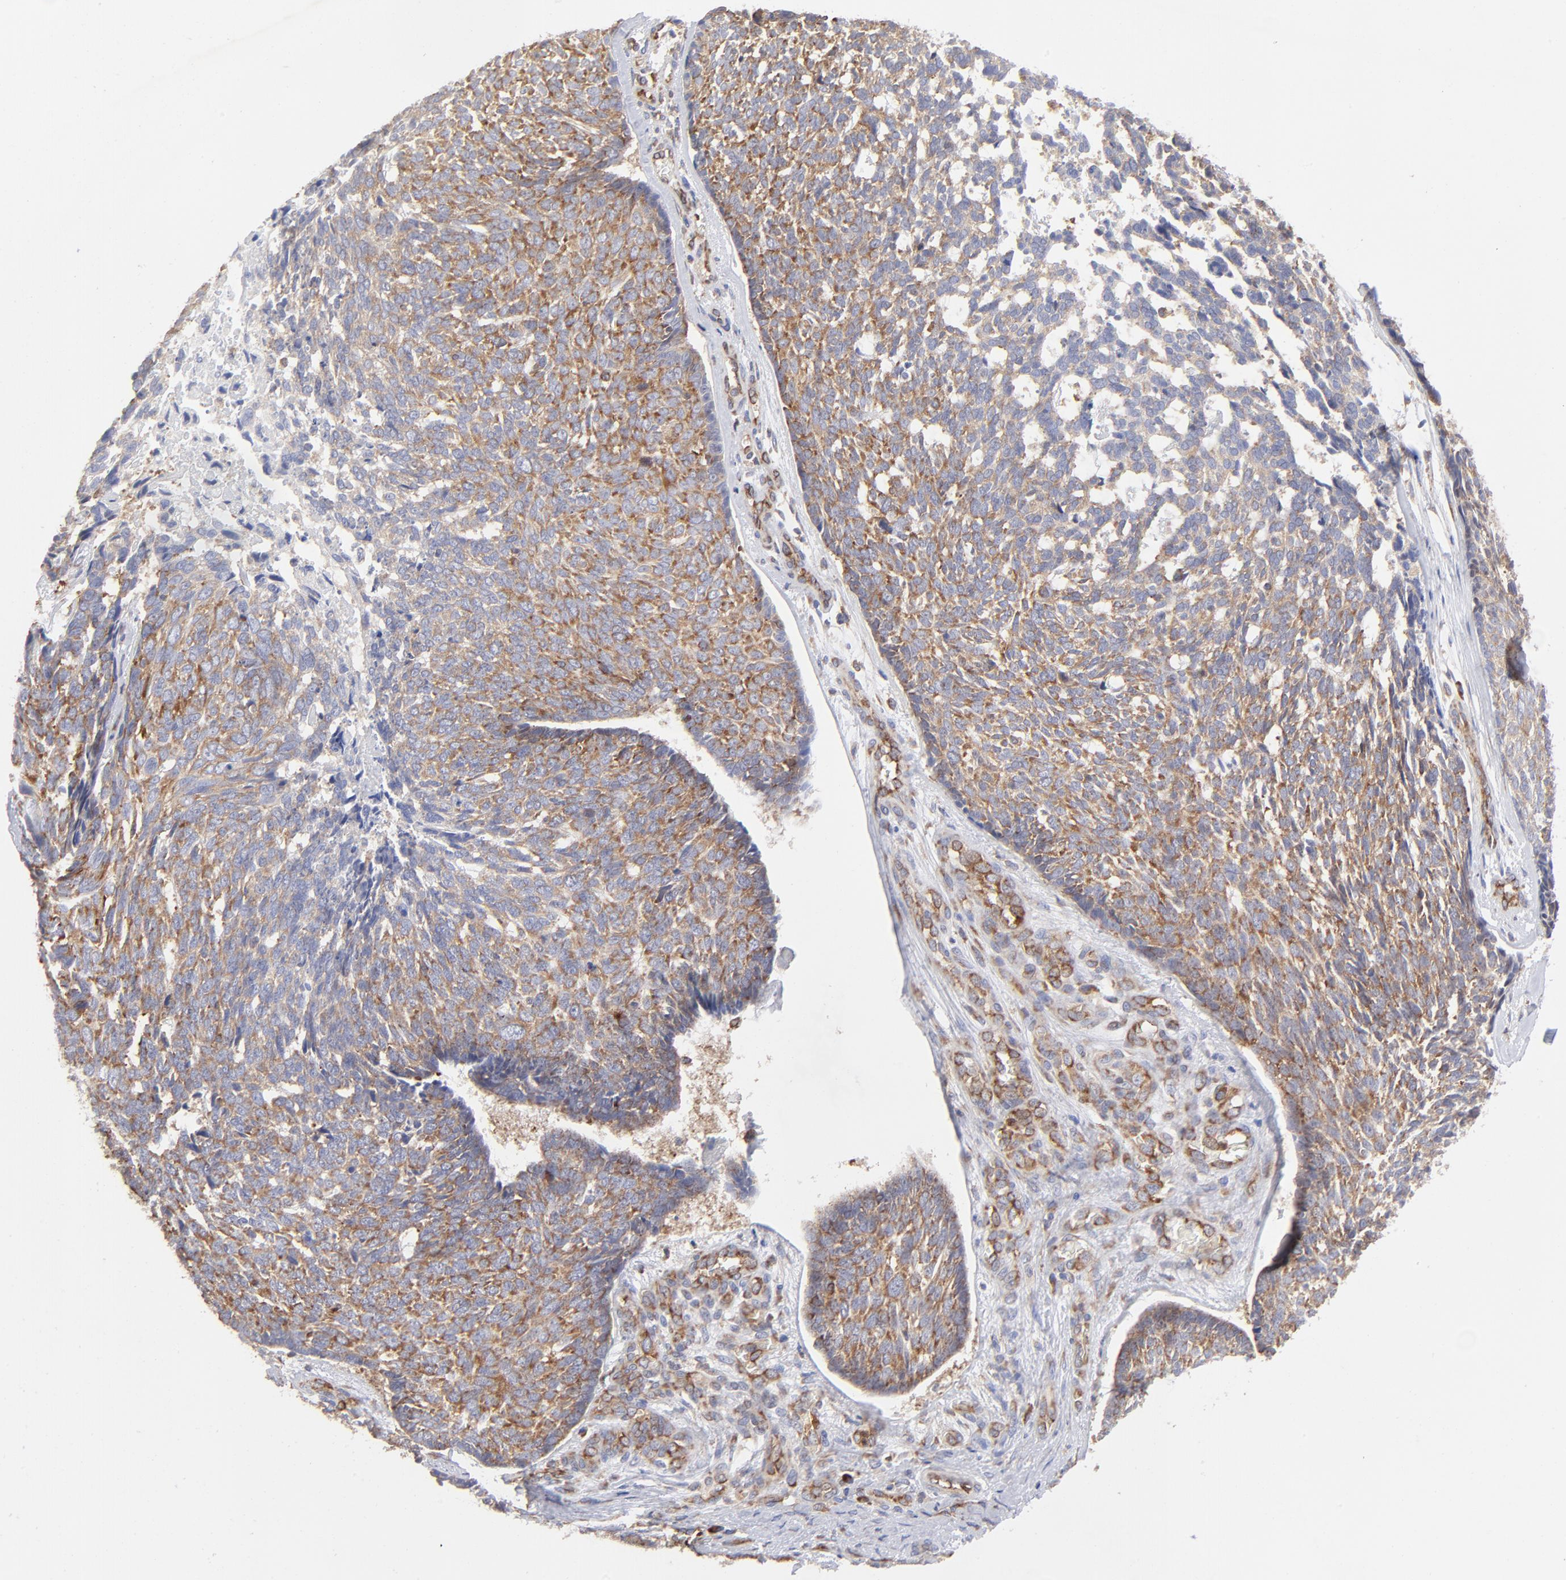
{"staining": {"intensity": "moderate", "quantity": ">75%", "location": "cytoplasmic/membranous"}, "tissue": "skin cancer", "cell_type": "Tumor cells", "image_type": "cancer", "snomed": [{"axis": "morphology", "description": "Basal cell carcinoma"}, {"axis": "topography", "description": "Skin"}], "caption": "This is an image of immunohistochemistry (IHC) staining of skin cancer, which shows moderate positivity in the cytoplasmic/membranous of tumor cells.", "gene": "EIF2AK2", "patient": {"sex": "male", "age": 72}}